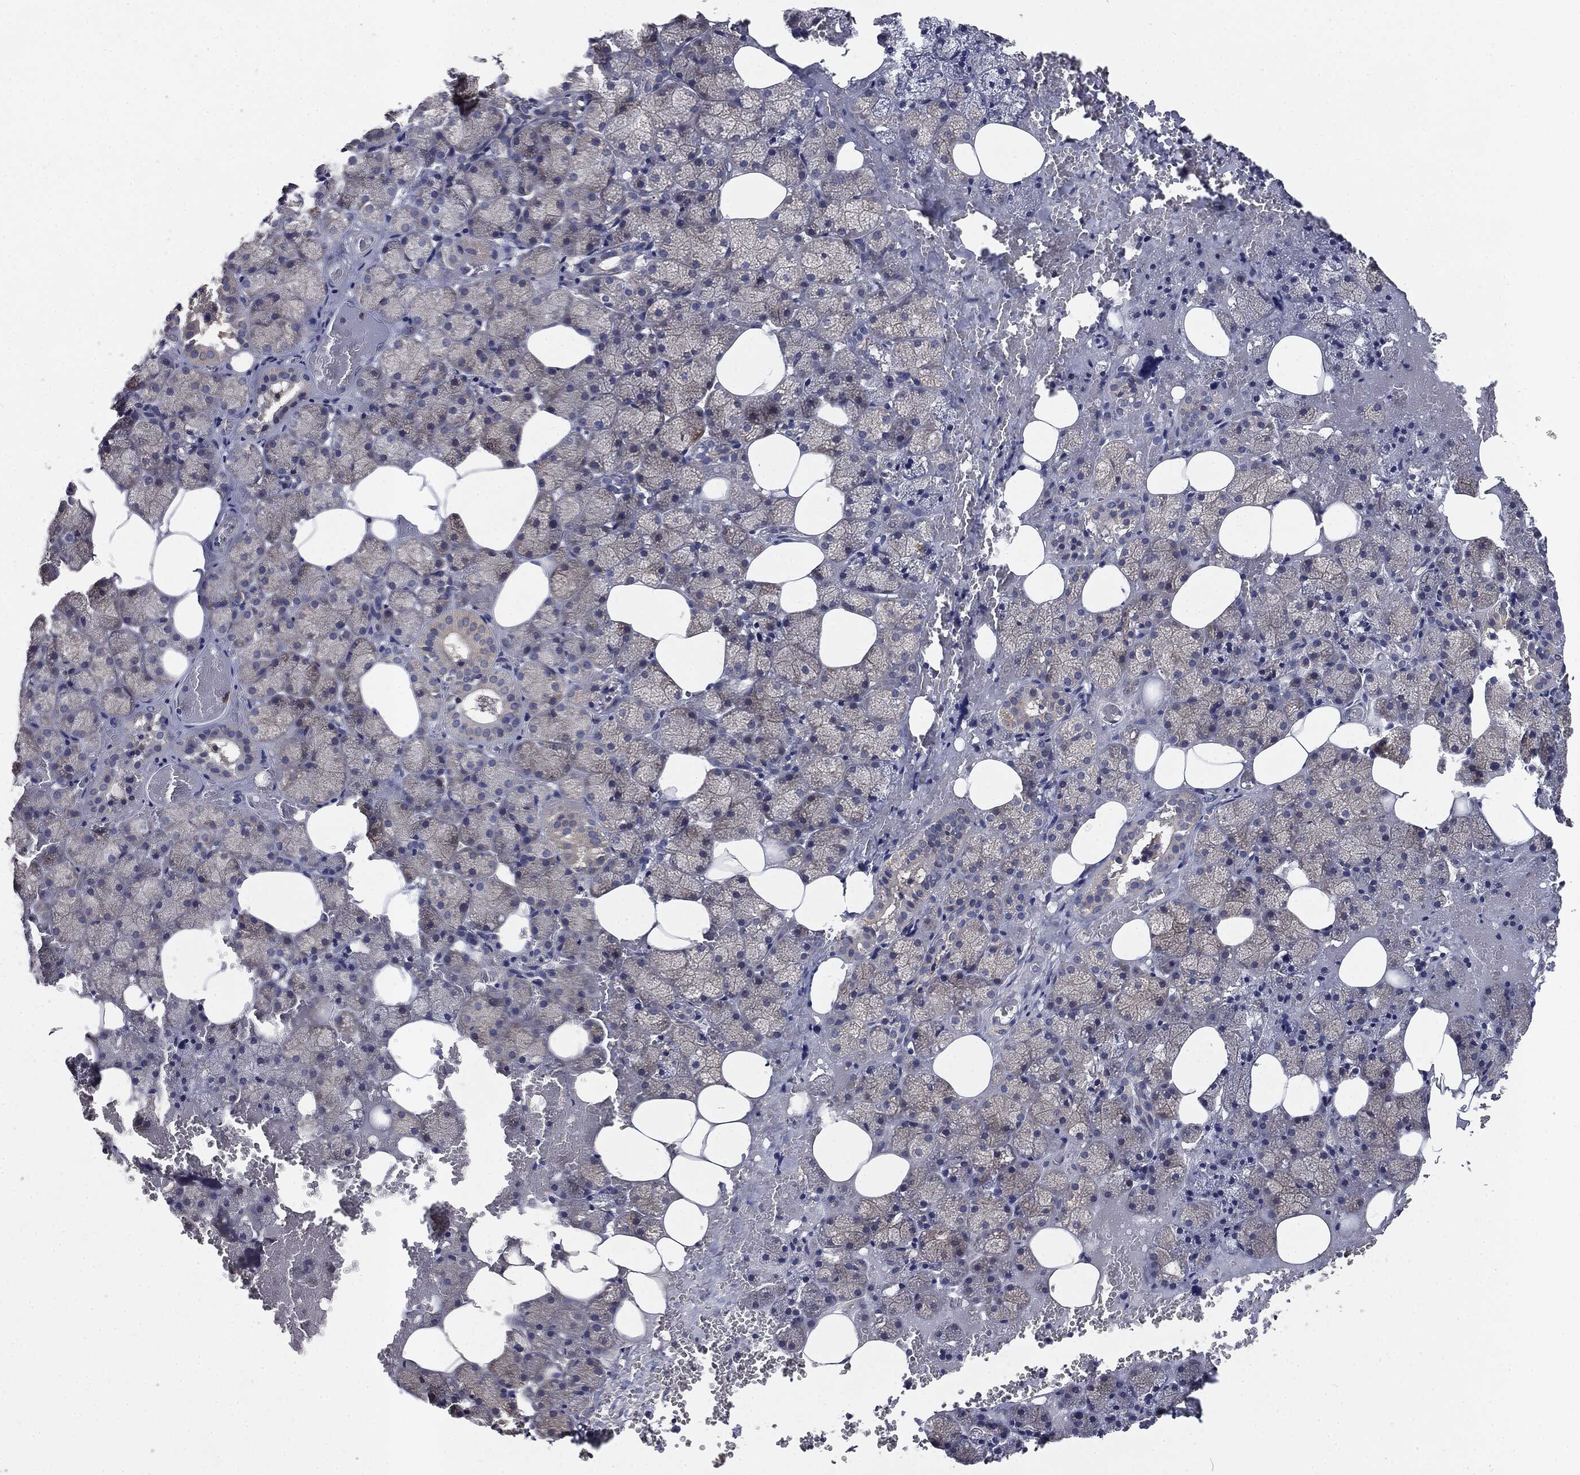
{"staining": {"intensity": "moderate", "quantity": "25%-75%", "location": "cytoplasmic/membranous"}, "tissue": "salivary gland", "cell_type": "Glandular cells", "image_type": "normal", "snomed": [{"axis": "morphology", "description": "Normal tissue, NOS"}, {"axis": "topography", "description": "Salivary gland"}], "caption": "The image displays a brown stain indicating the presence of a protein in the cytoplasmic/membranous of glandular cells in salivary gland.", "gene": "MAPK6", "patient": {"sex": "male", "age": 38}}